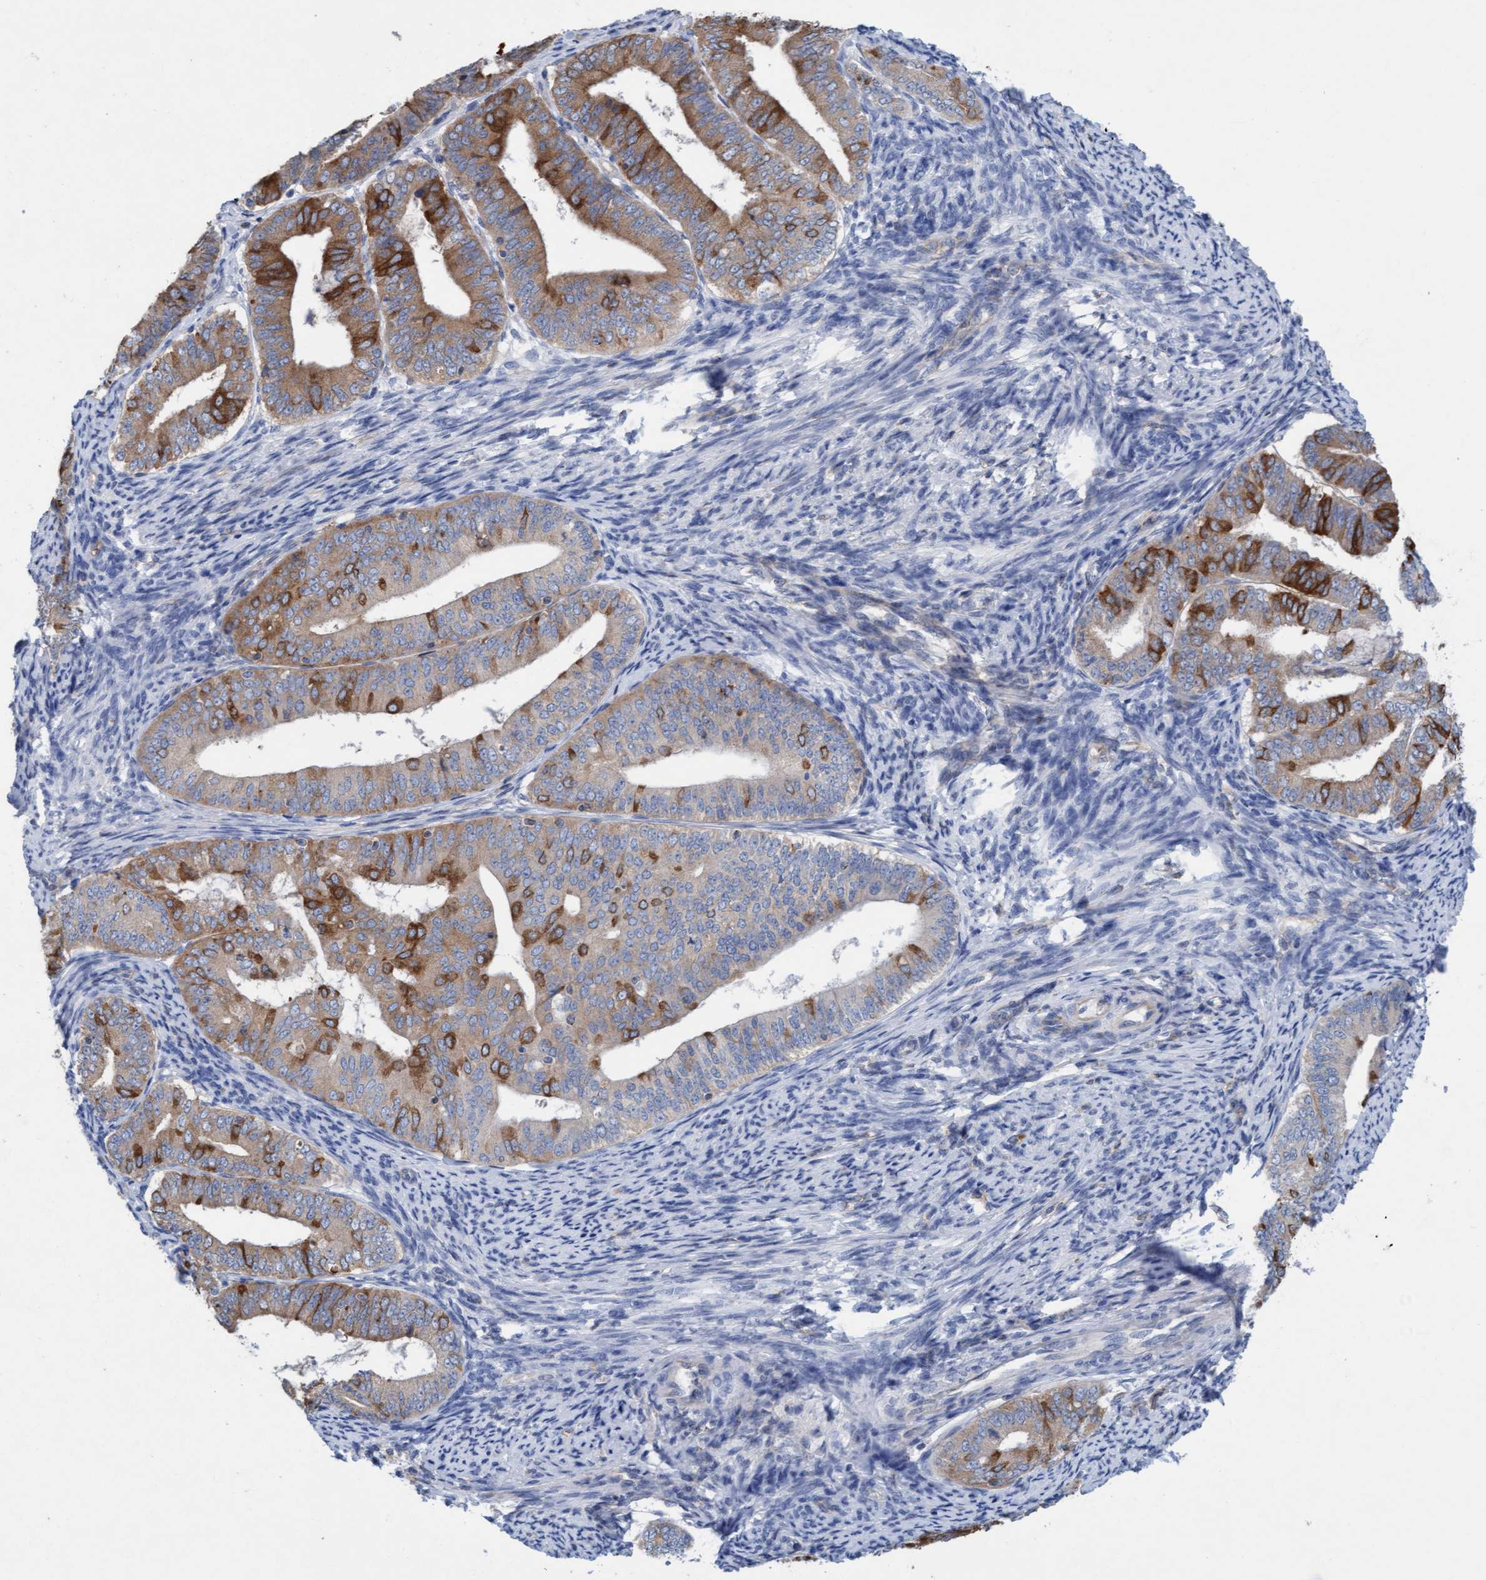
{"staining": {"intensity": "strong", "quantity": ">75%", "location": "cytoplasmic/membranous"}, "tissue": "endometrial cancer", "cell_type": "Tumor cells", "image_type": "cancer", "snomed": [{"axis": "morphology", "description": "Adenocarcinoma, NOS"}, {"axis": "topography", "description": "Endometrium"}], "caption": "This photomicrograph reveals endometrial adenocarcinoma stained with immunohistochemistry (IHC) to label a protein in brown. The cytoplasmic/membranous of tumor cells show strong positivity for the protein. Nuclei are counter-stained blue.", "gene": "SIGIRR", "patient": {"sex": "female", "age": 63}}